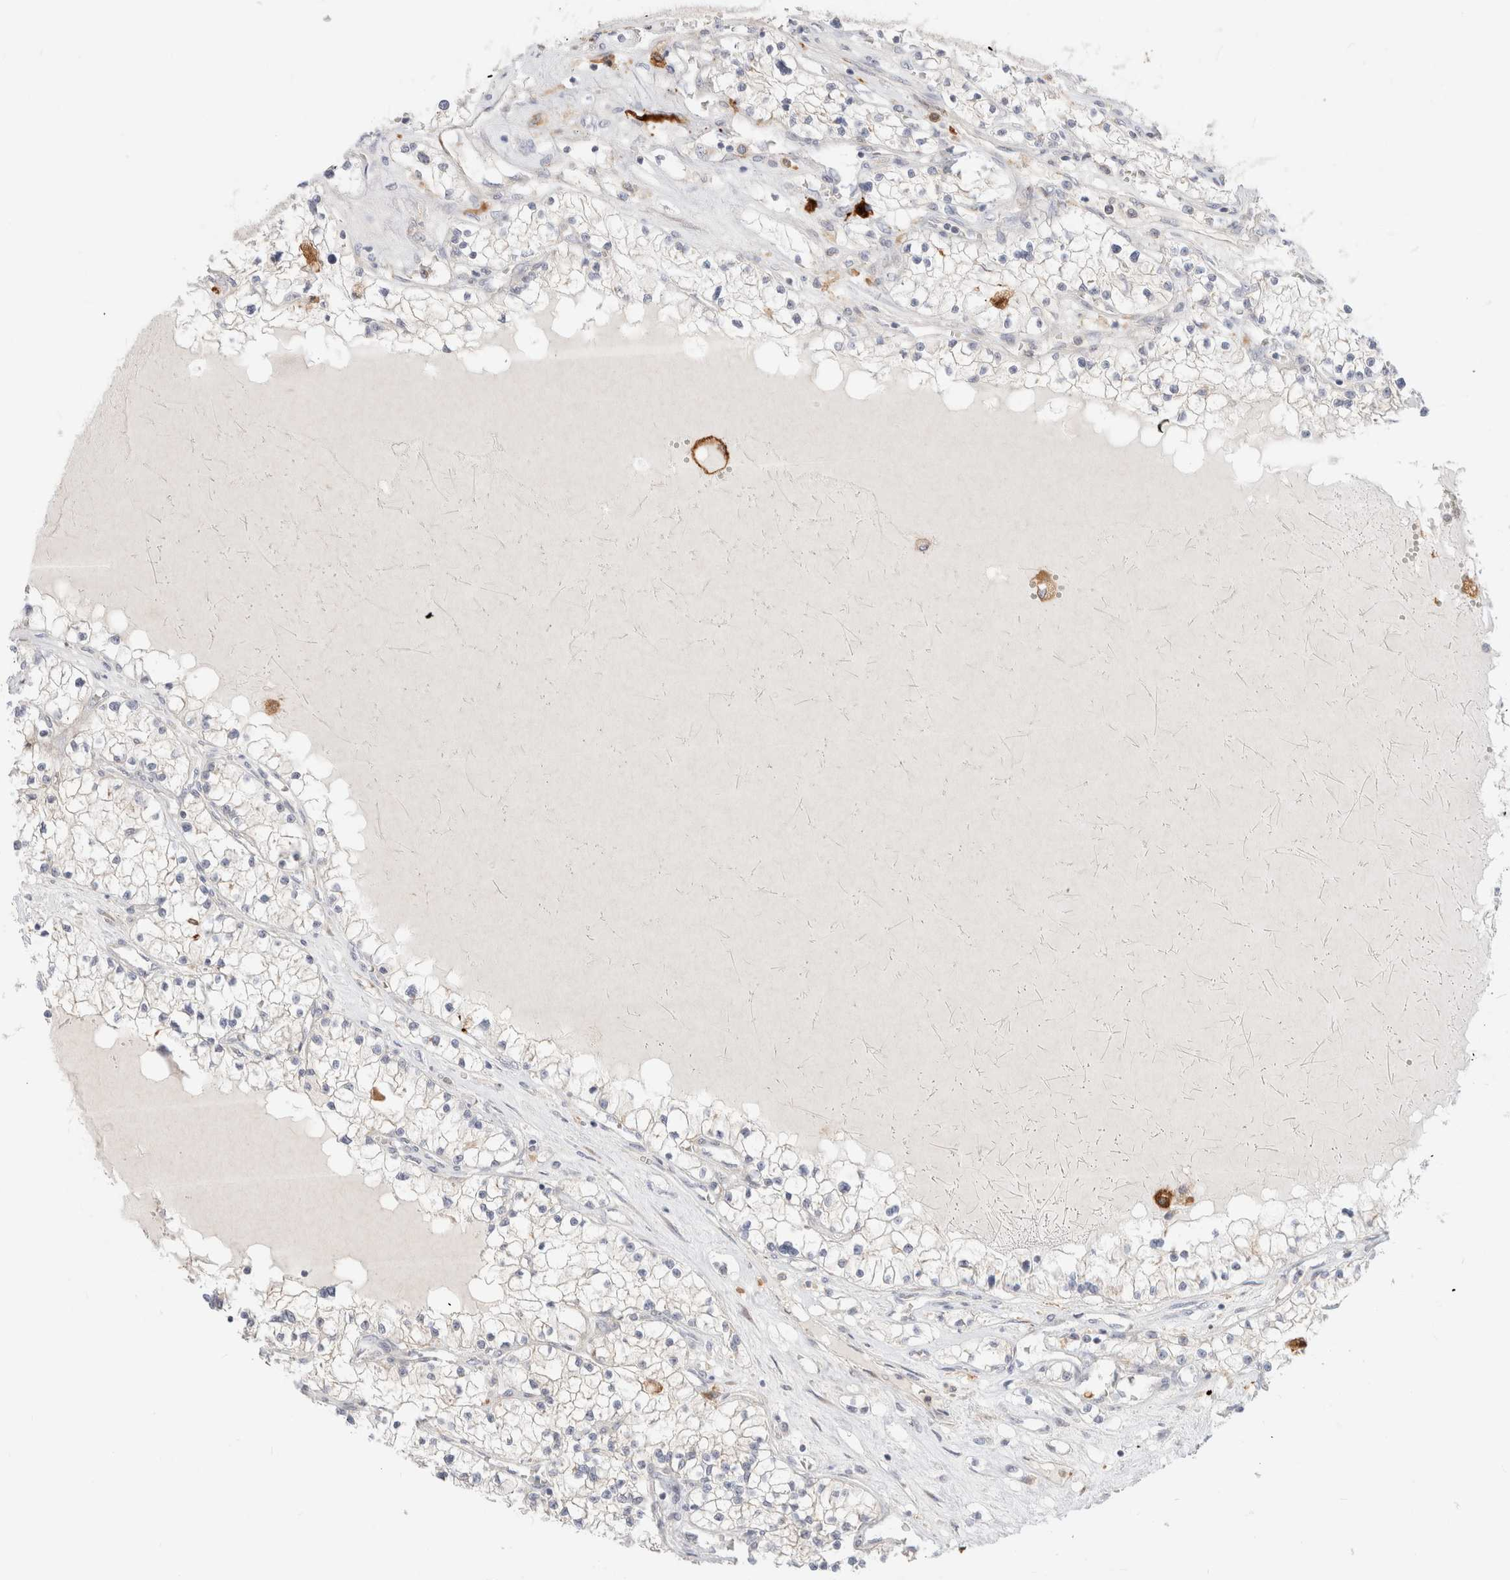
{"staining": {"intensity": "negative", "quantity": "none", "location": "none"}, "tissue": "renal cancer", "cell_type": "Tumor cells", "image_type": "cancer", "snomed": [{"axis": "morphology", "description": "Normal tissue, NOS"}, {"axis": "morphology", "description": "Adenocarcinoma, NOS"}, {"axis": "topography", "description": "Kidney"}], "caption": "A high-resolution image shows immunohistochemistry staining of renal adenocarcinoma, which exhibits no significant staining in tumor cells.", "gene": "EFCAB13", "patient": {"sex": "male", "age": 68}}